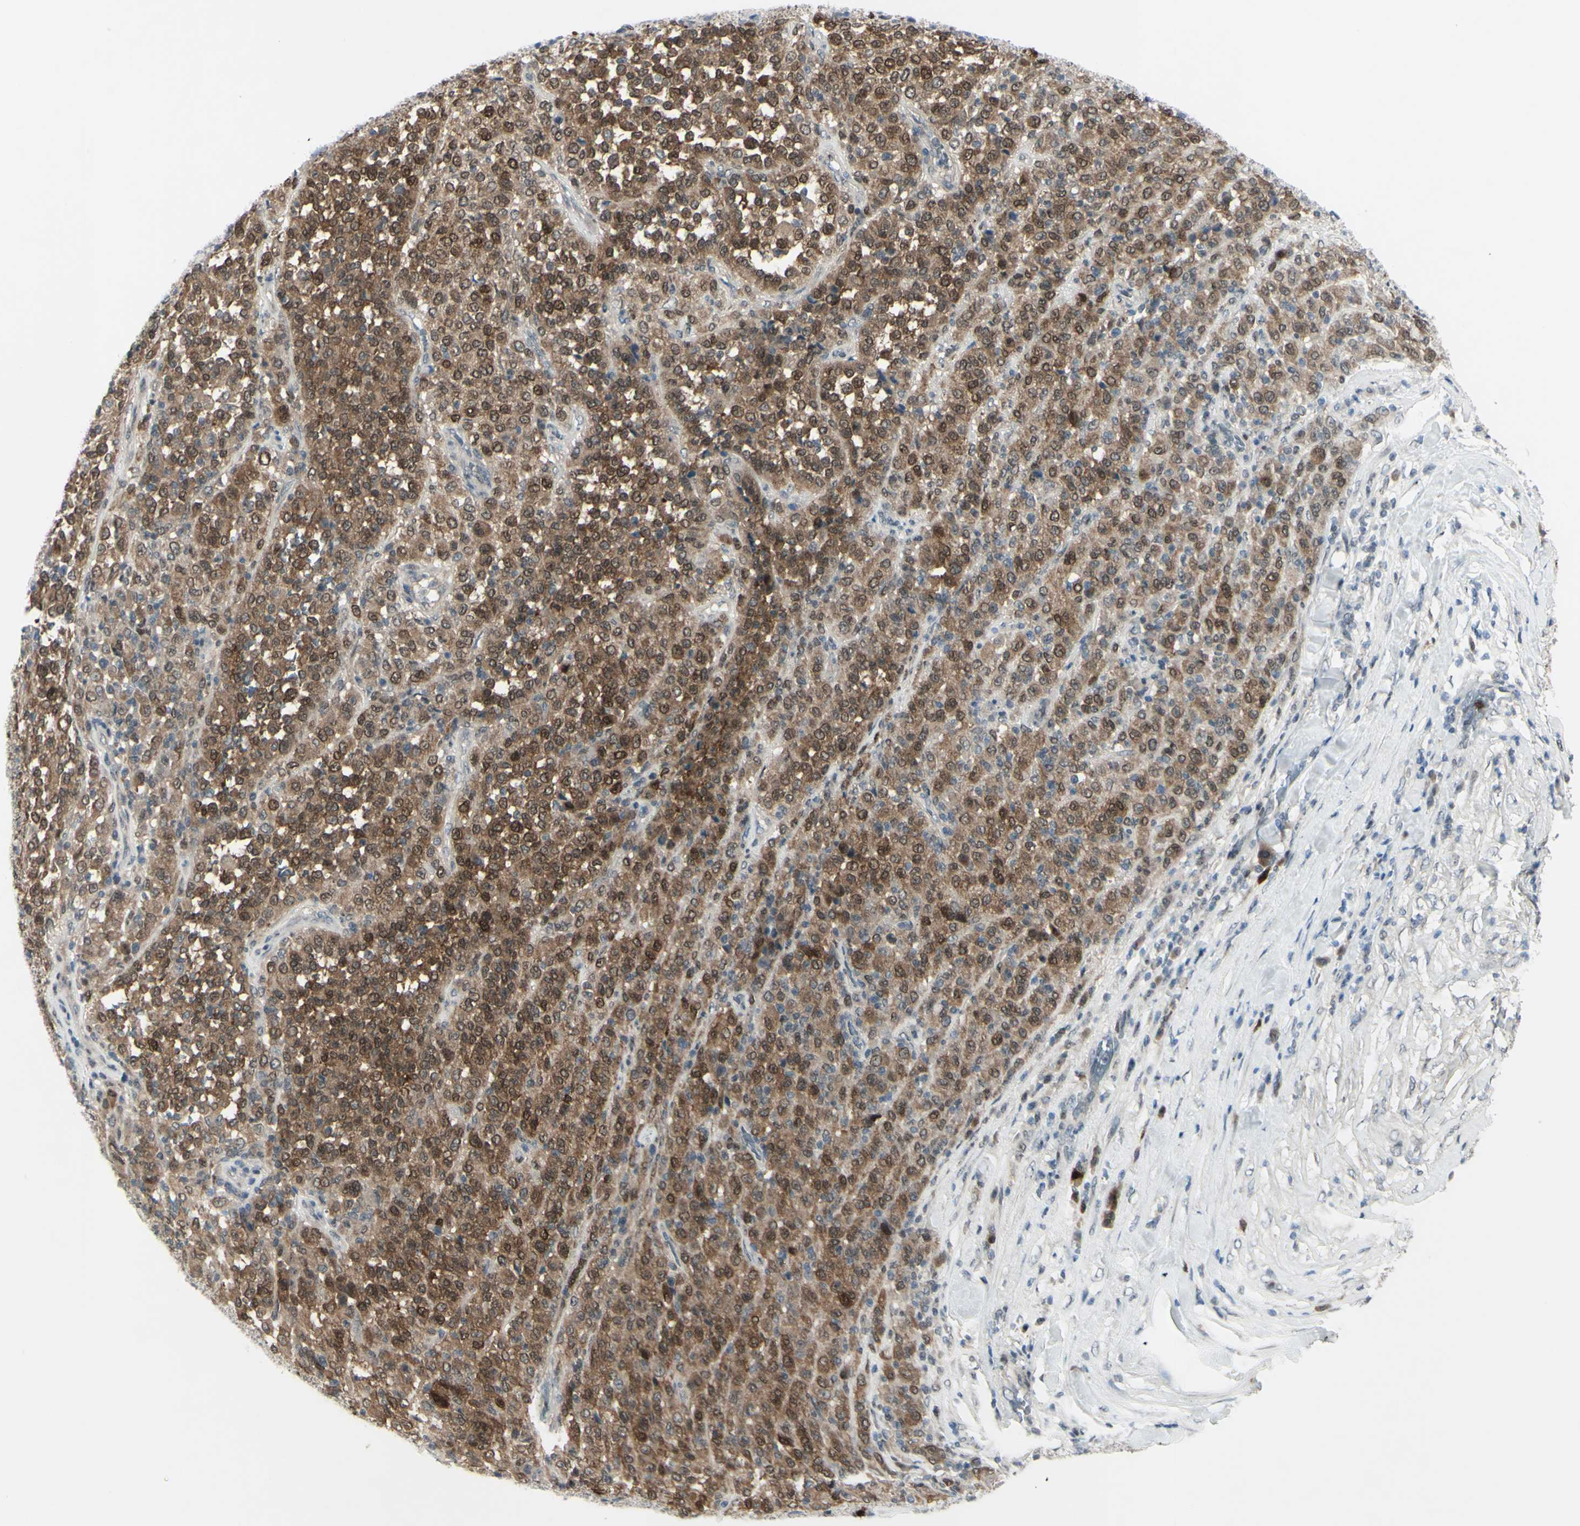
{"staining": {"intensity": "strong", "quantity": ">75%", "location": "cytoplasmic/membranous"}, "tissue": "melanoma", "cell_type": "Tumor cells", "image_type": "cancer", "snomed": [{"axis": "morphology", "description": "Malignant melanoma, Metastatic site"}, {"axis": "topography", "description": "Pancreas"}], "caption": "Melanoma stained for a protein (brown) displays strong cytoplasmic/membranous positive positivity in about >75% of tumor cells.", "gene": "ETNK1", "patient": {"sex": "female", "age": 30}}